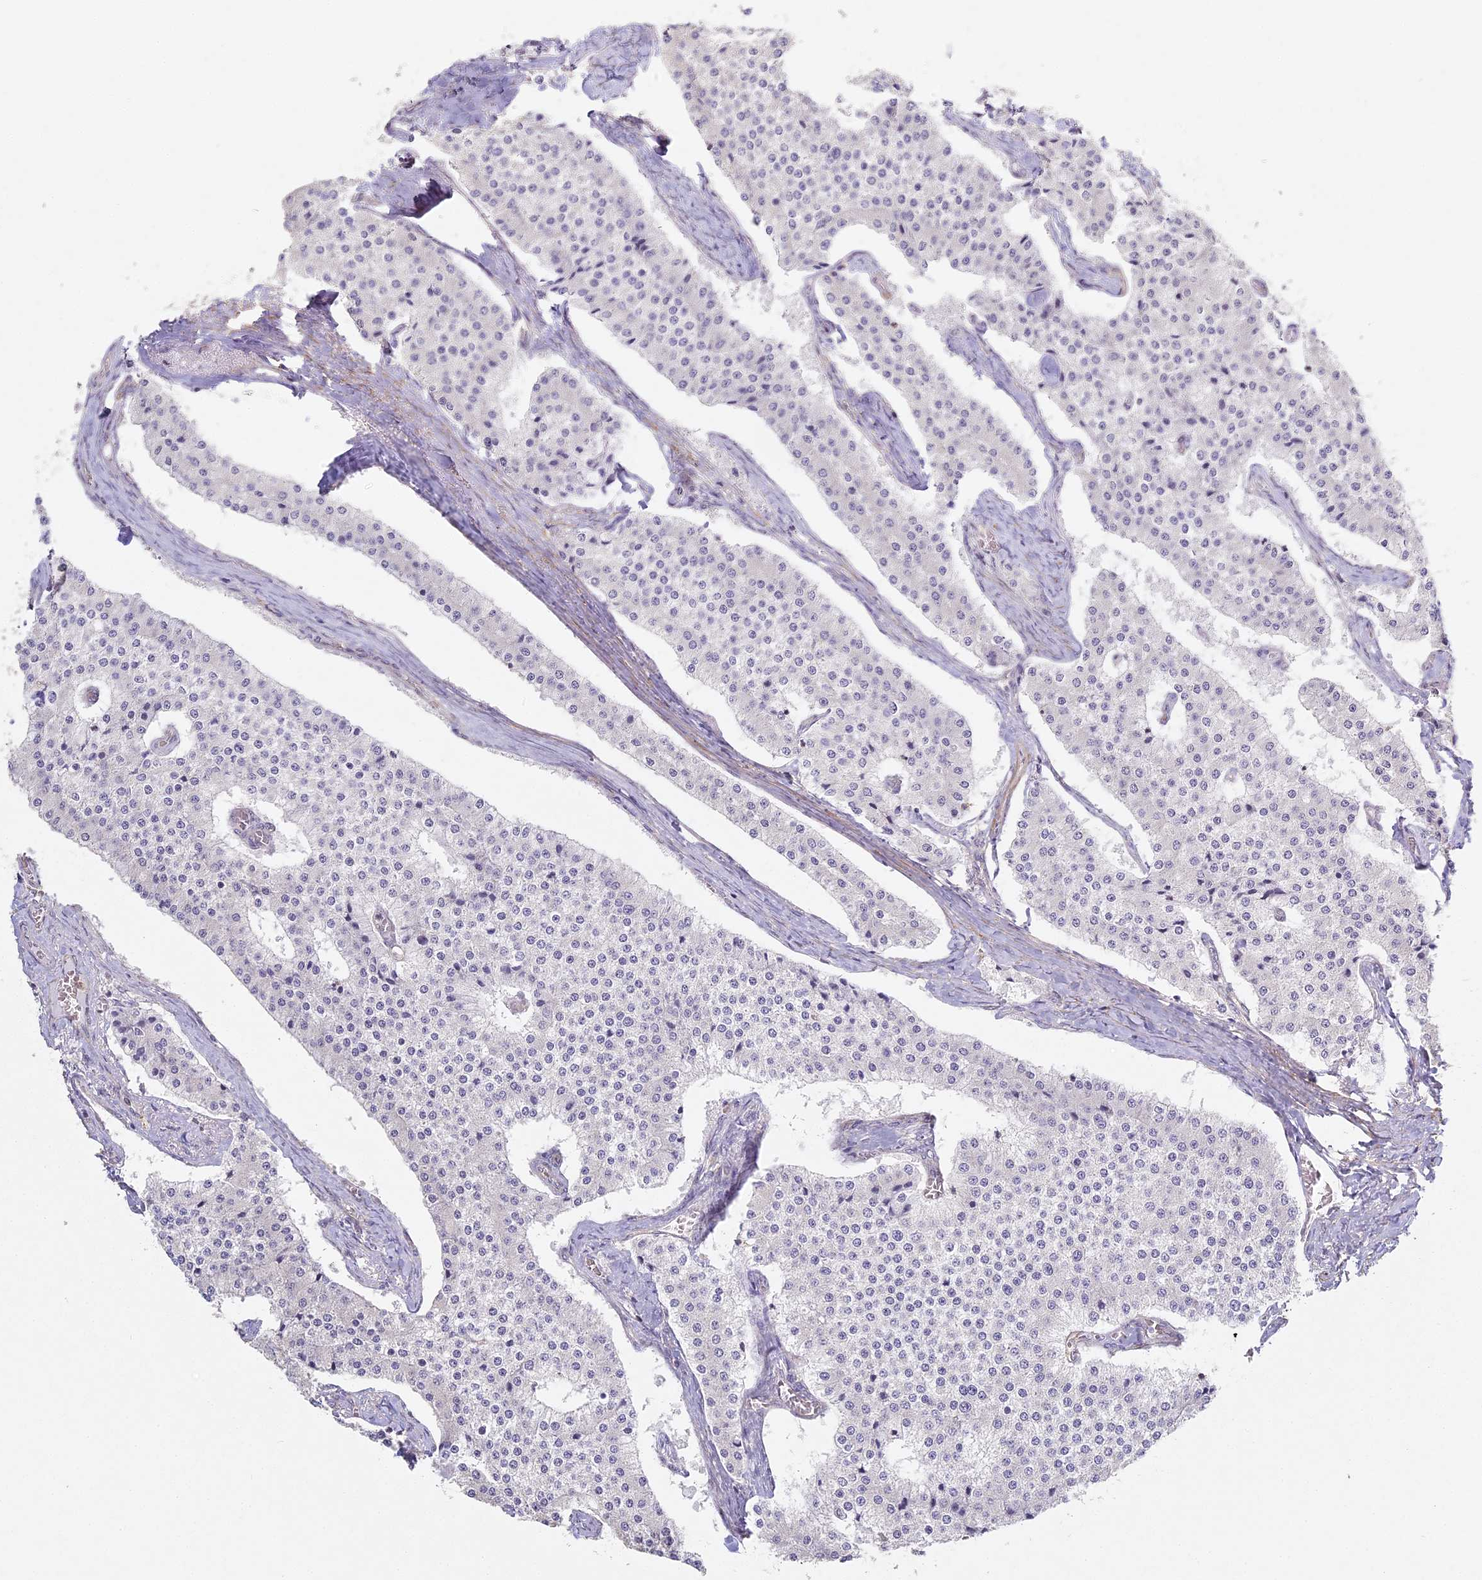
{"staining": {"intensity": "negative", "quantity": "none", "location": "none"}, "tissue": "carcinoid", "cell_type": "Tumor cells", "image_type": "cancer", "snomed": [{"axis": "morphology", "description": "Carcinoid, malignant, NOS"}, {"axis": "topography", "description": "Colon"}], "caption": "An image of carcinoid stained for a protein displays no brown staining in tumor cells.", "gene": "MED28", "patient": {"sex": "female", "age": 52}}